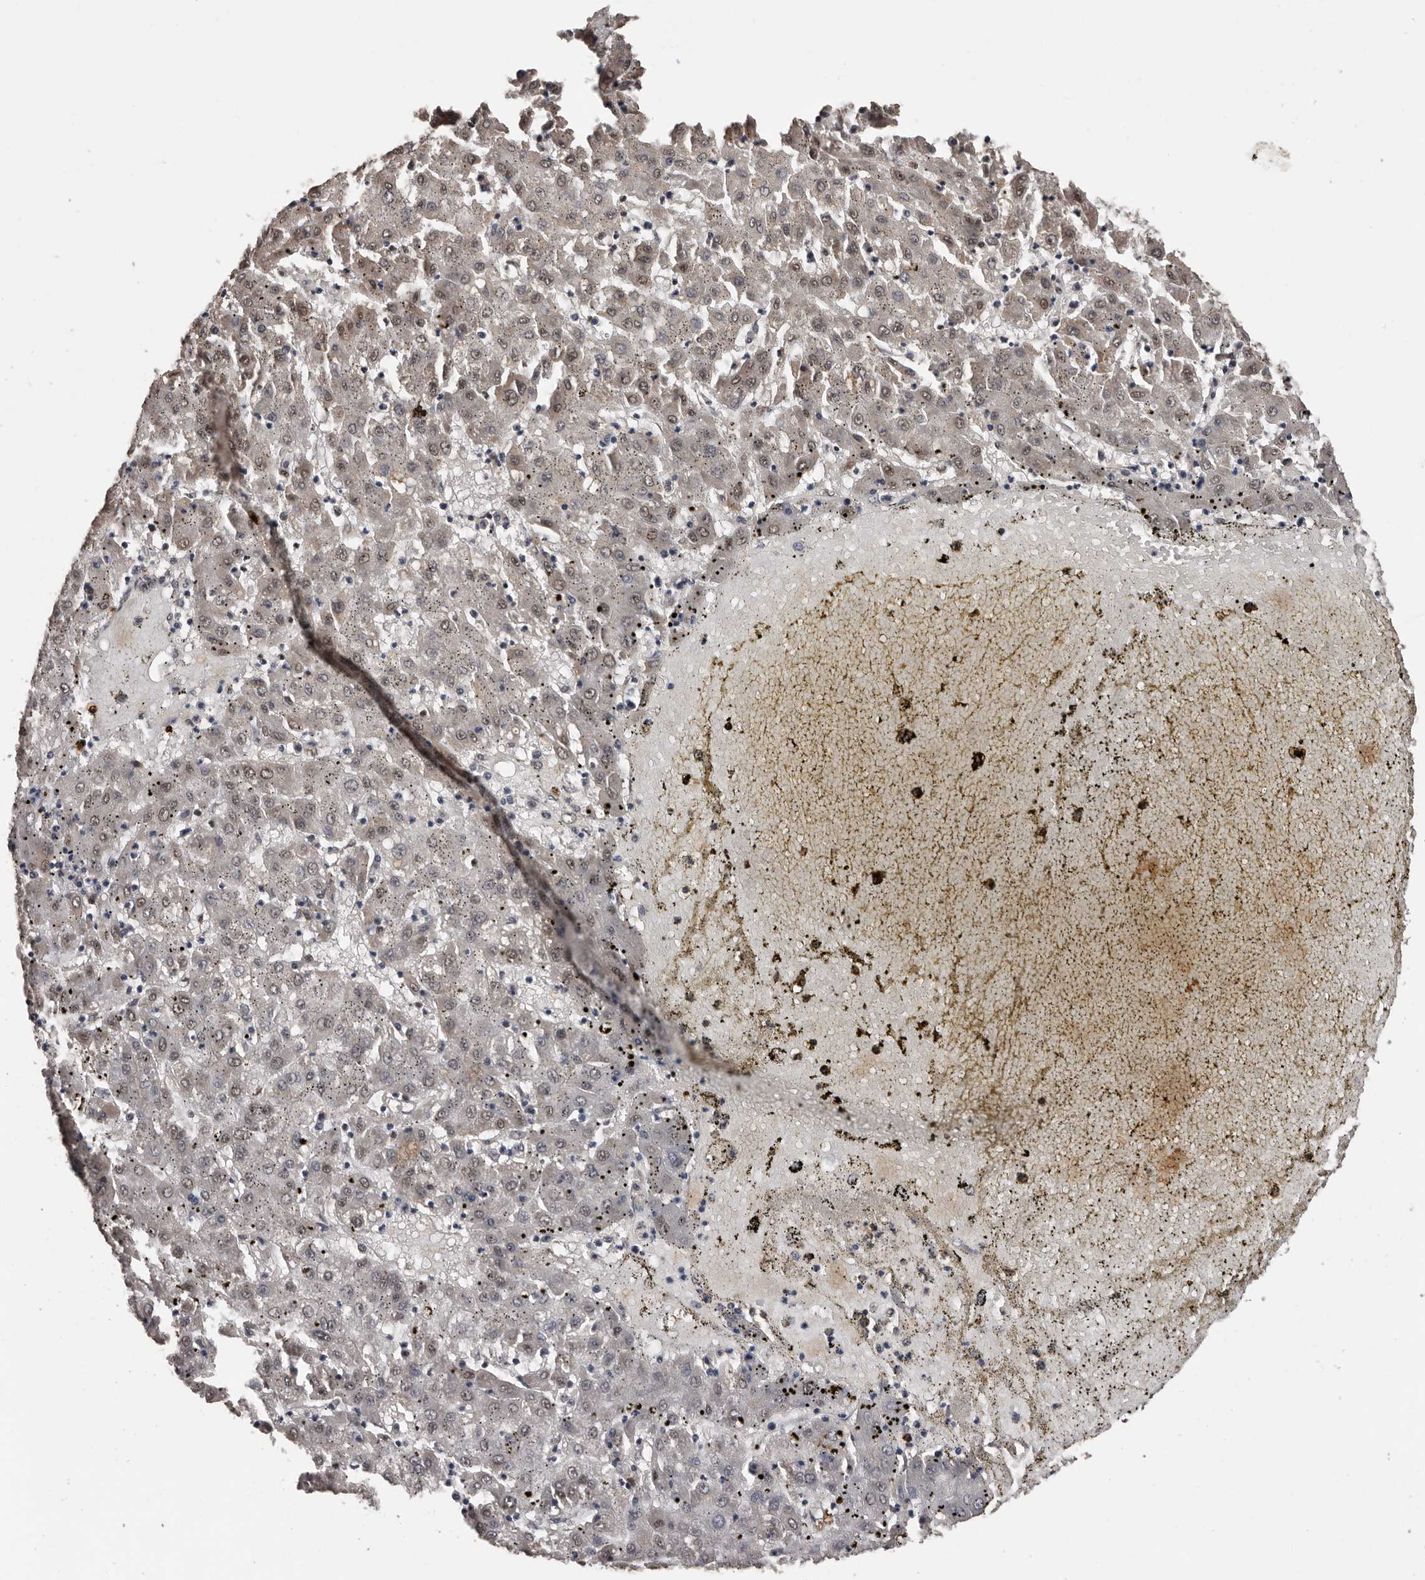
{"staining": {"intensity": "weak", "quantity": "<25%", "location": "cytoplasmic/membranous,nuclear"}, "tissue": "liver cancer", "cell_type": "Tumor cells", "image_type": "cancer", "snomed": [{"axis": "morphology", "description": "Carcinoma, Hepatocellular, NOS"}, {"axis": "topography", "description": "Liver"}], "caption": "A high-resolution image shows immunohistochemistry (IHC) staining of hepatocellular carcinoma (liver), which reveals no significant positivity in tumor cells.", "gene": "VPS37A", "patient": {"sex": "male", "age": 72}}